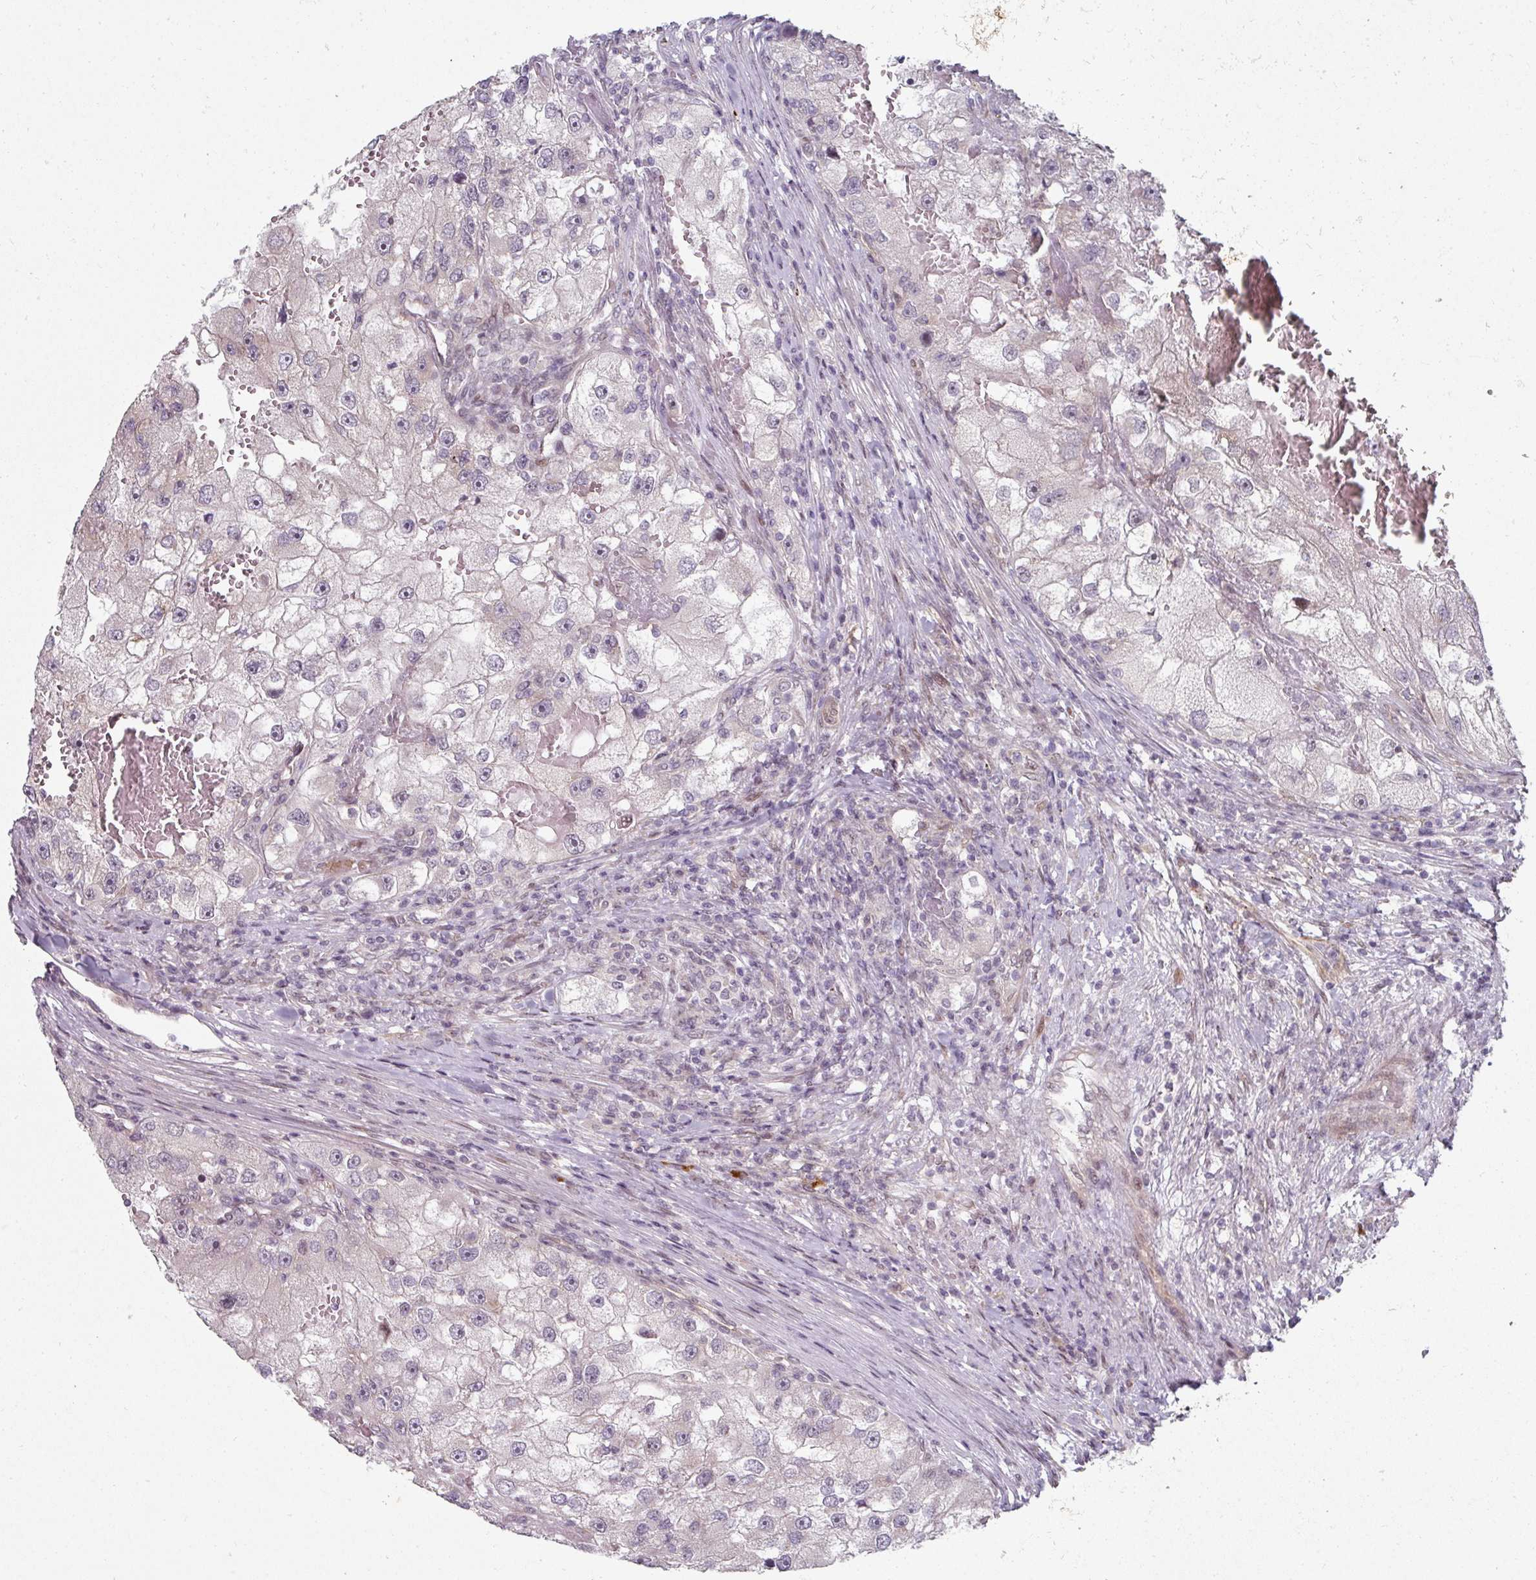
{"staining": {"intensity": "negative", "quantity": "none", "location": "none"}, "tissue": "renal cancer", "cell_type": "Tumor cells", "image_type": "cancer", "snomed": [{"axis": "morphology", "description": "Adenocarcinoma, NOS"}, {"axis": "topography", "description": "Kidney"}], "caption": "This is a image of immunohistochemistry (IHC) staining of renal cancer (adenocarcinoma), which shows no expression in tumor cells.", "gene": "TMCC1", "patient": {"sex": "male", "age": 63}}